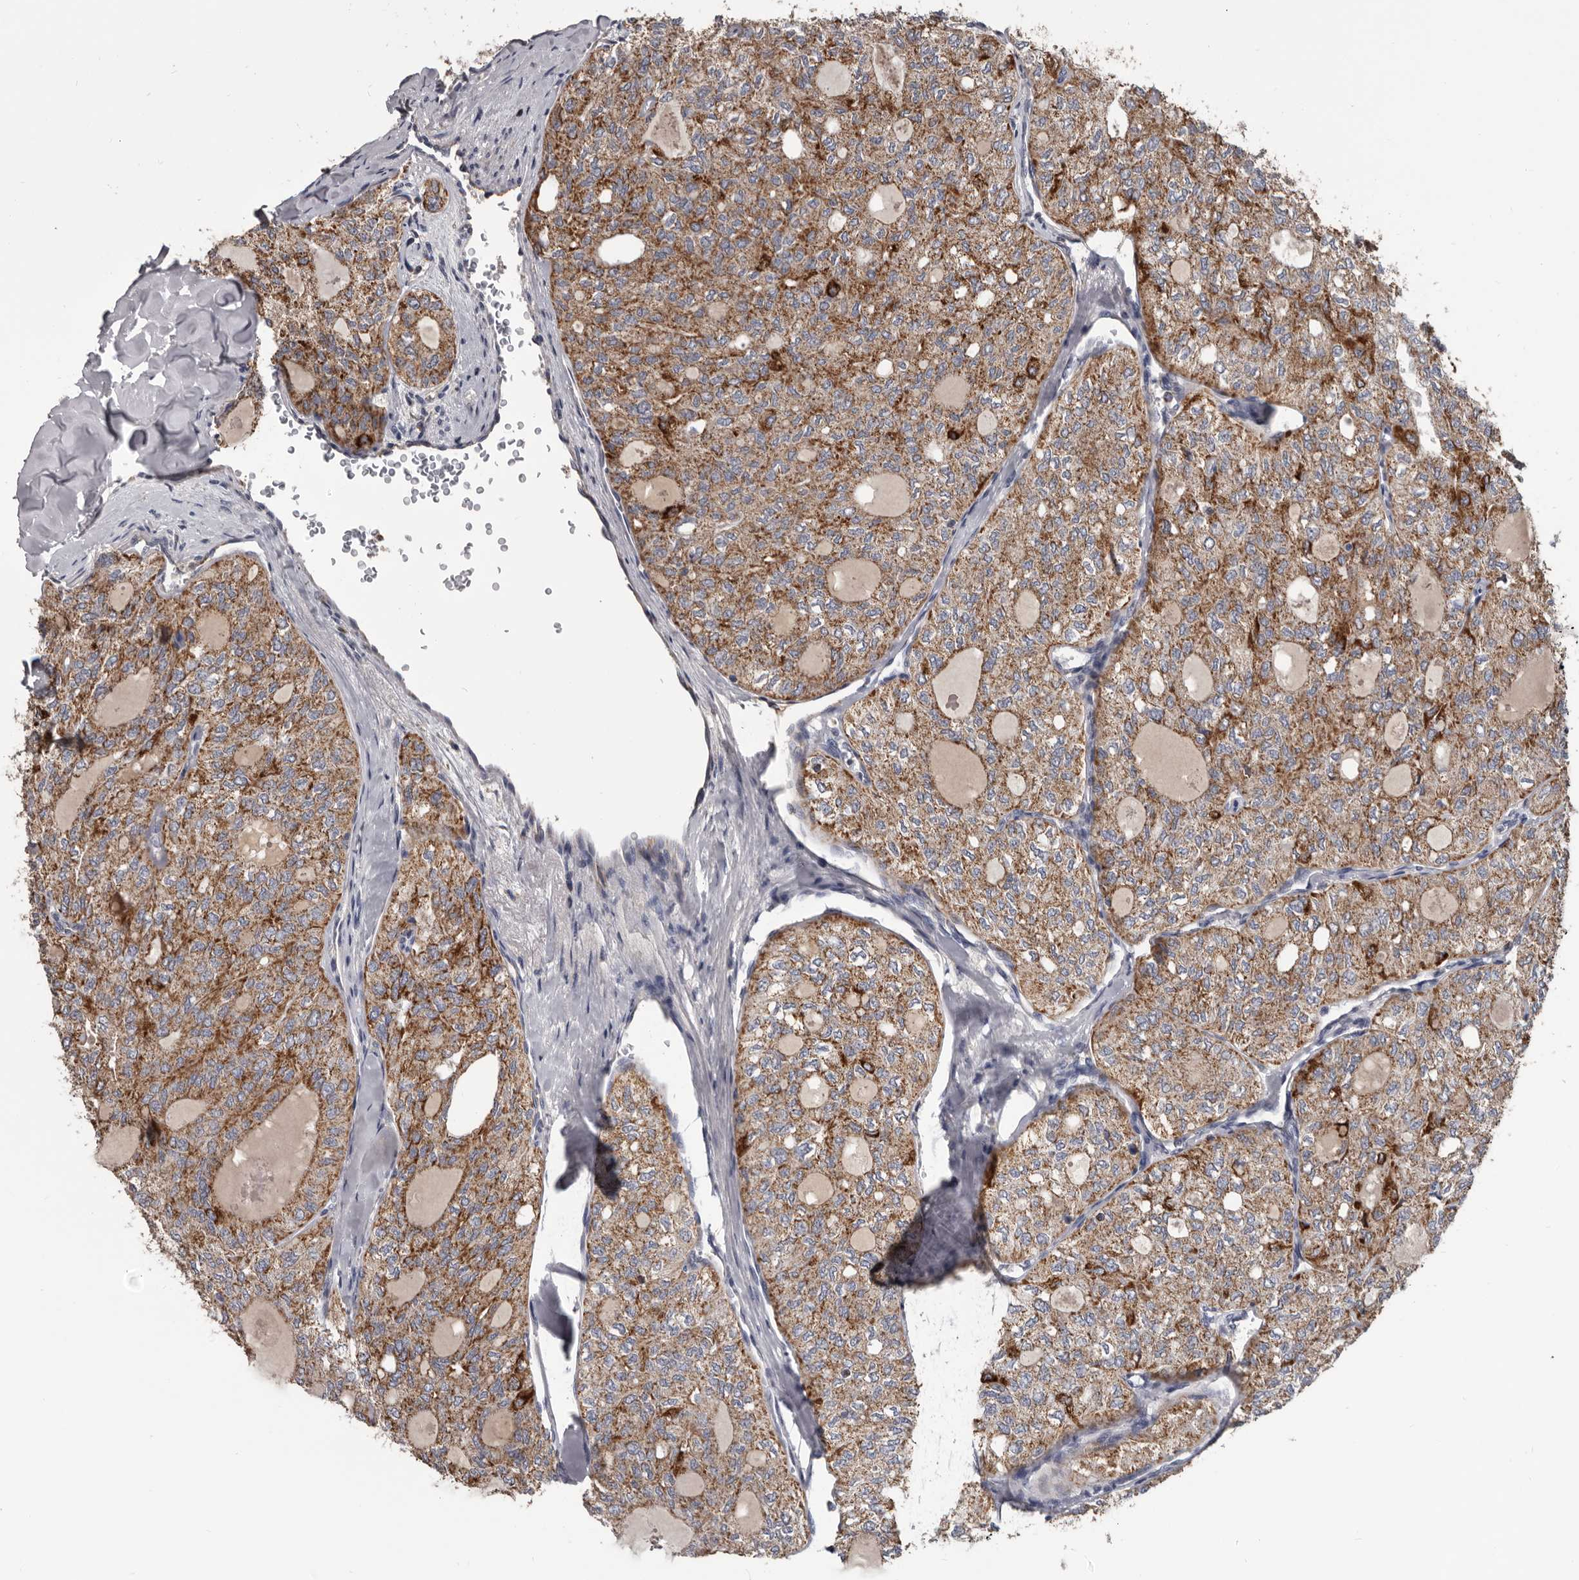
{"staining": {"intensity": "moderate", "quantity": ">75%", "location": "cytoplasmic/membranous"}, "tissue": "thyroid cancer", "cell_type": "Tumor cells", "image_type": "cancer", "snomed": [{"axis": "morphology", "description": "Follicular adenoma carcinoma, NOS"}, {"axis": "topography", "description": "Thyroid gland"}], "caption": "Immunohistochemical staining of thyroid follicular adenoma carcinoma shows moderate cytoplasmic/membranous protein expression in about >75% of tumor cells.", "gene": "ALDH5A1", "patient": {"sex": "male", "age": 75}}